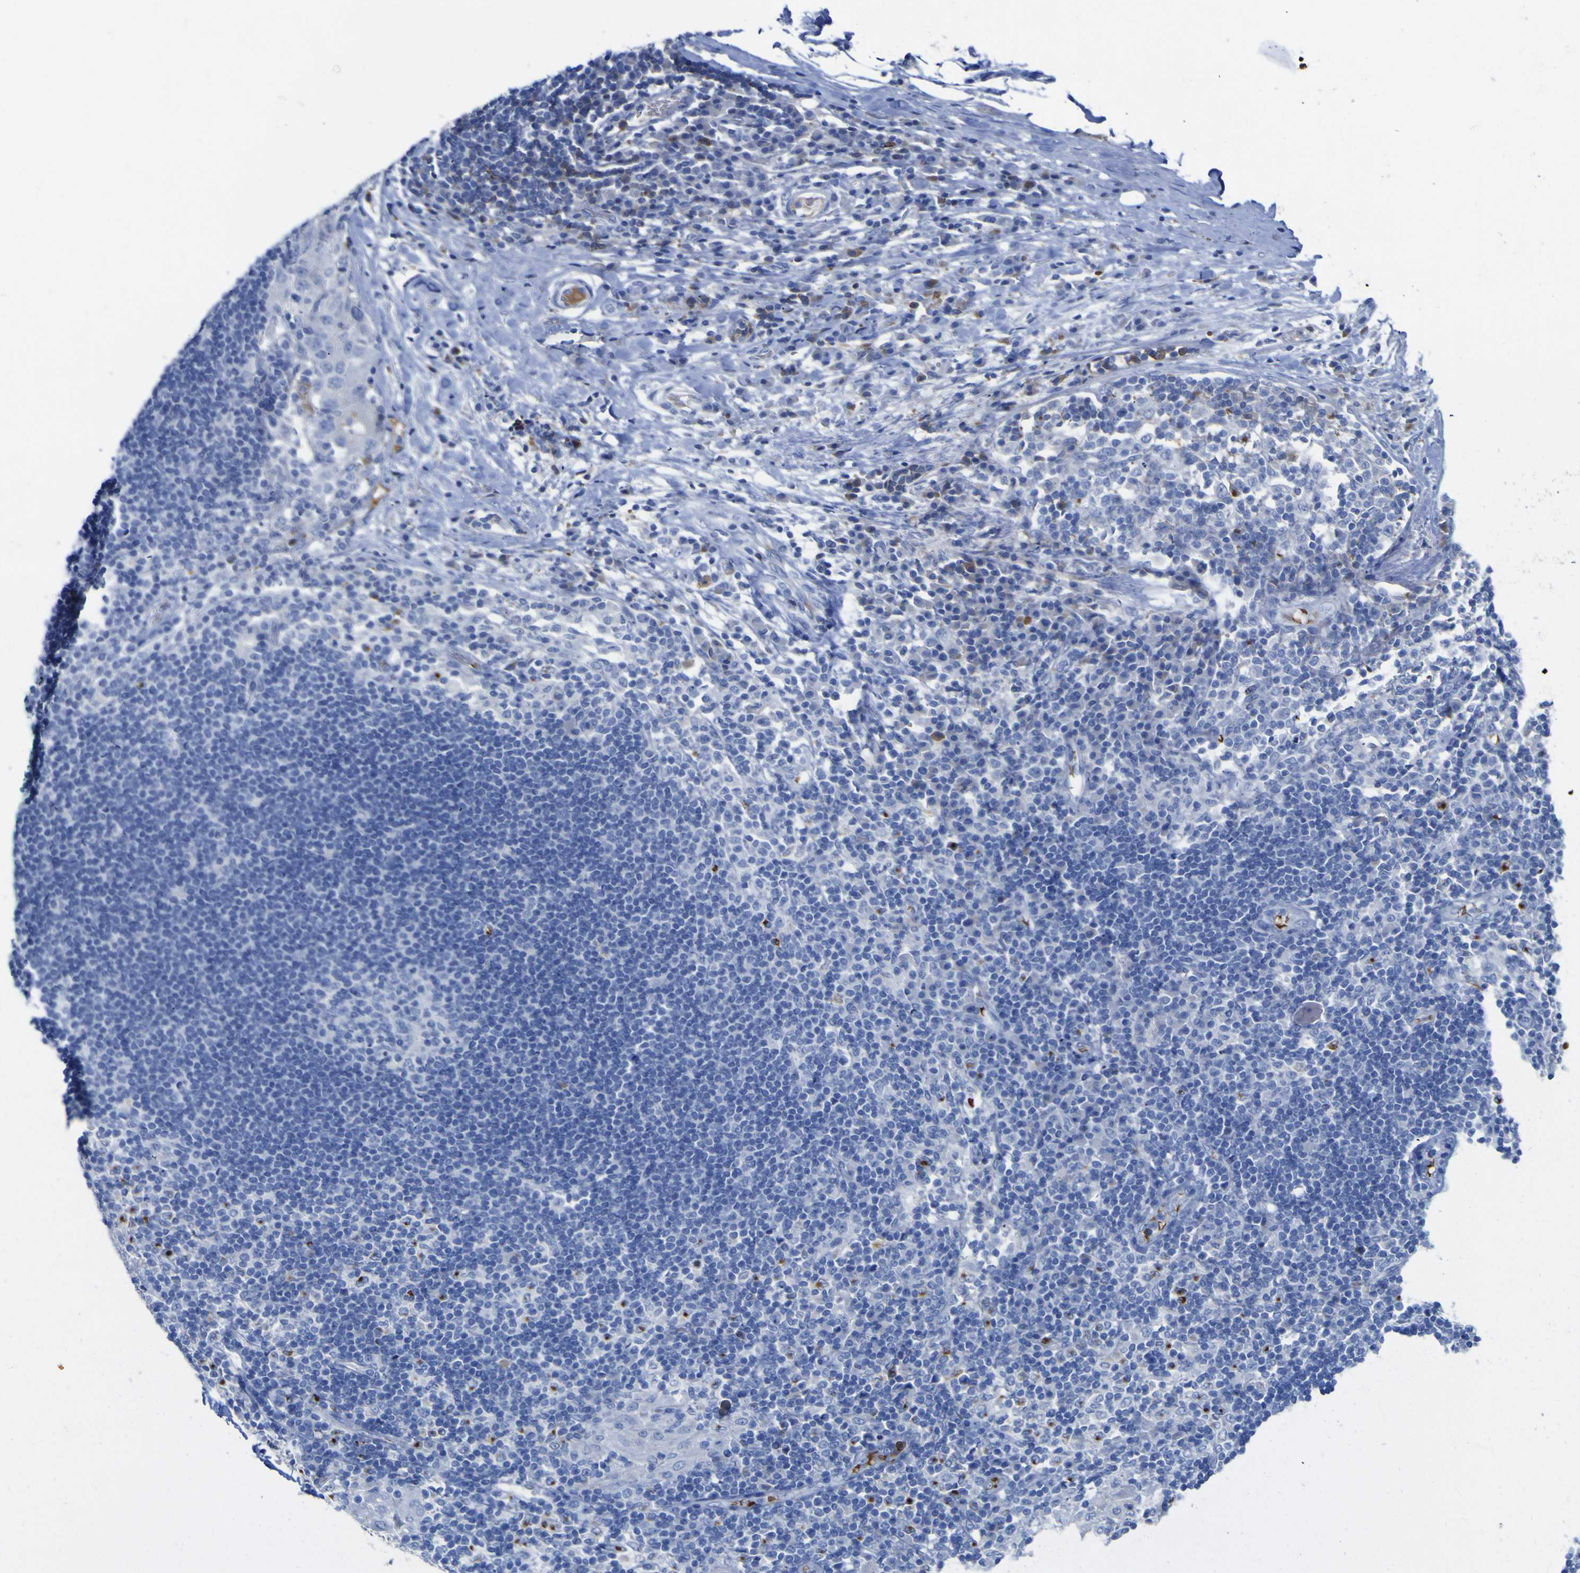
{"staining": {"intensity": "negative", "quantity": "none", "location": "none"}, "tissue": "adipose tissue", "cell_type": "Adipocytes", "image_type": "normal", "snomed": [{"axis": "morphology", "description": "Normal tissue, NOS"}, {"axis": "morphology", "description": "Adenocarcinoma, NOS"}, {"axis": "topography", "description": "Esophagus"}], "caption": "IHC histopathology image of normal human adipose tissue stained for a protein (brown), which reveals no expression in adipocytes.", "gene": "GCM1", "patient": {"sex": "male", "age": 62}}